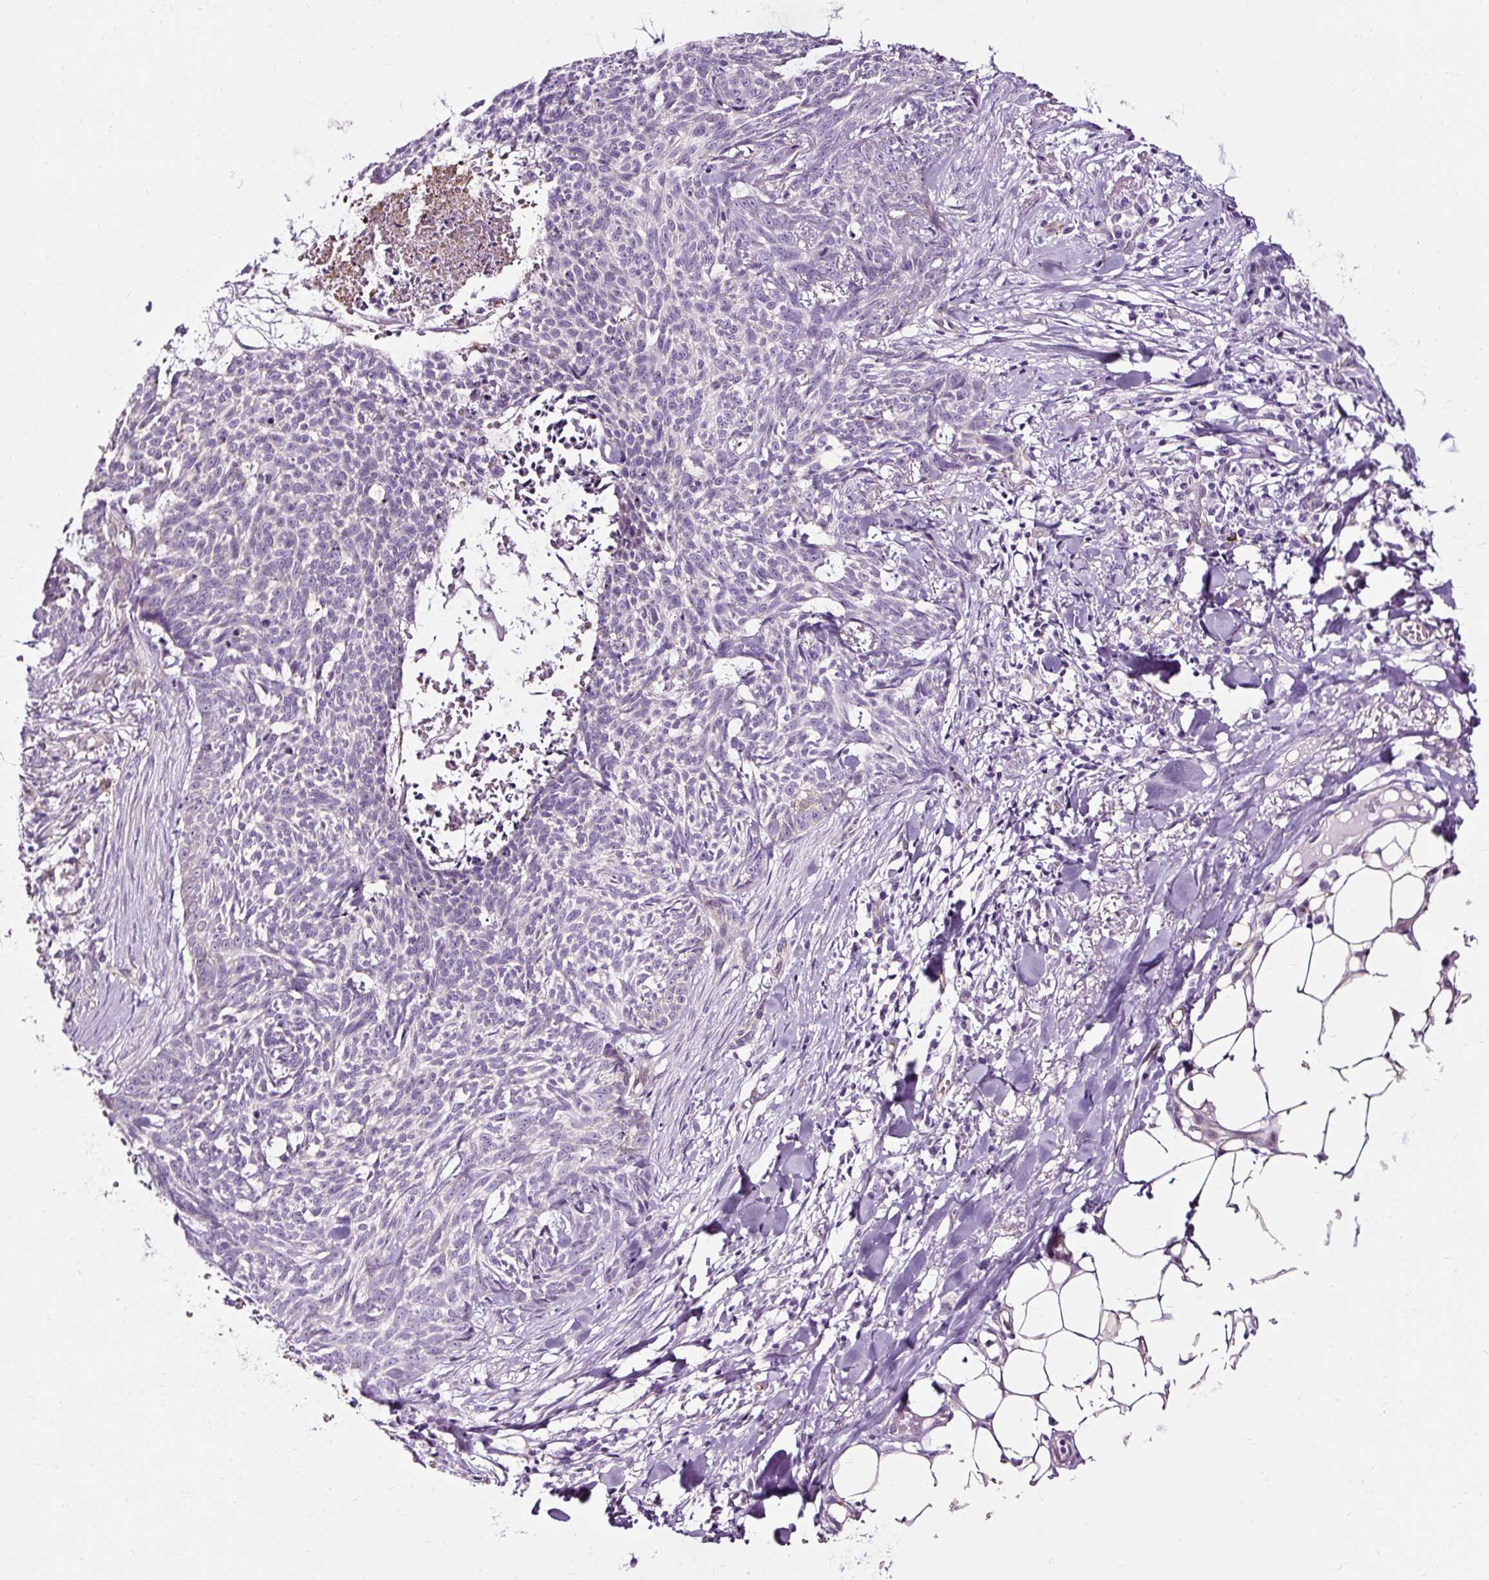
{"staining": {"intensity": "negative", "quantity": "none", "location": "none"}, "tissue": "skin cancer", "cell_type": "Tumor cells", "image_type": "cancer", "snomed": [{"axis": "morphology", "description": "Basal cell carcinoma"}, {"axis": "topography", "description": "Skin"}], "caption": "This micrograph is of skin cancer stained with IHC to label a protein in brown with the nuclei are counter-stained blue. There is no positivity in tumor cells.", "gene": "SLC7A8", "patient": {"sex": "female", "age": 93}}